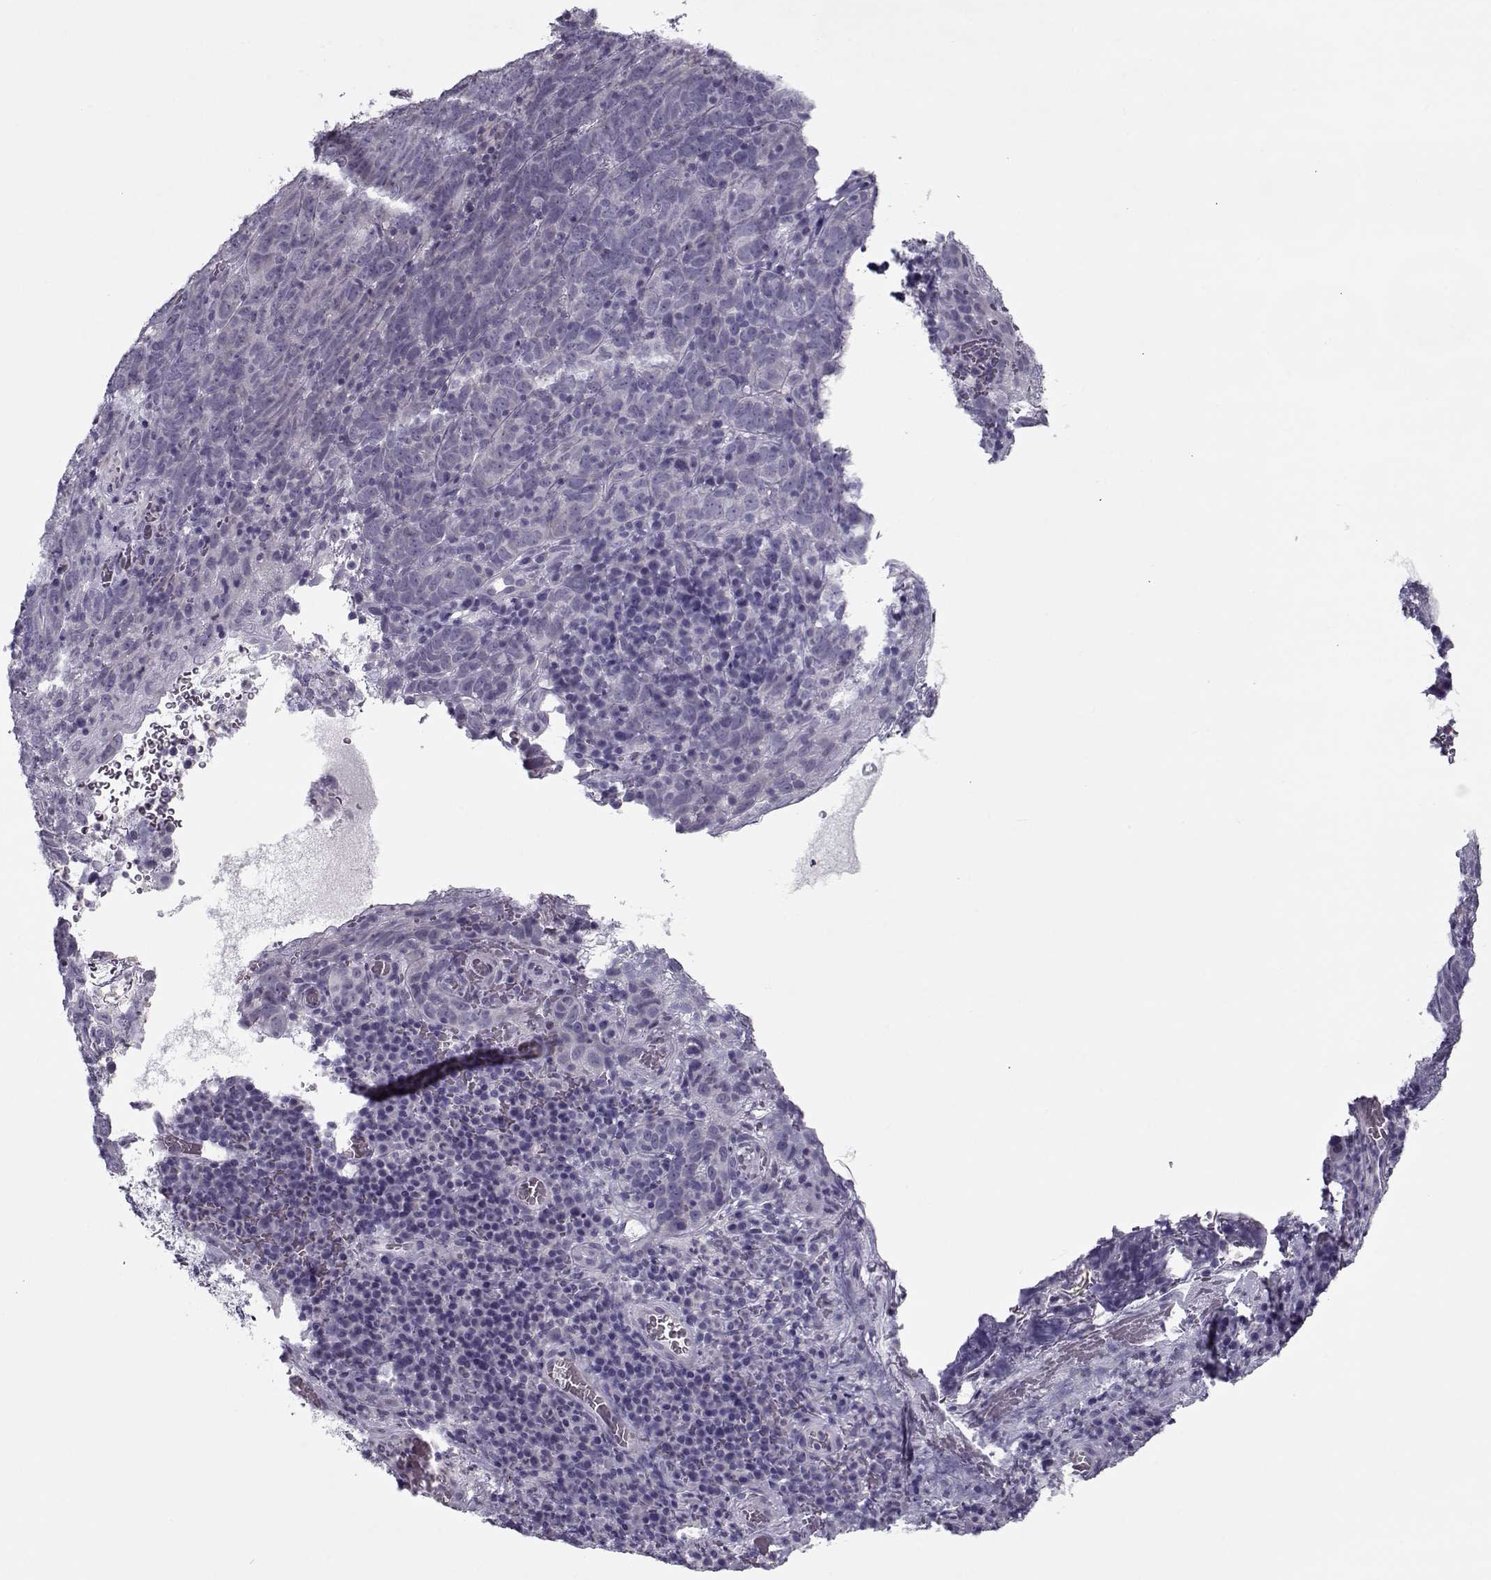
{"staining": {"intensity": "negative", "quantity": "none", "location": "none"}, "tissue": "skin cancer", "cell_type": "Tumor cells", "image_type": "cancer", "snomed": [{"axis": "morphology", "description": "Squamous cell carcinoma, NOS"}, {"axis": "topography", "description": "Skin"}, {"axis": "topography", "description": "Anal"}], "caption": "This is an IHC histopathology image of human skin cancer. There is no positivity in tumor cells.", "gene": "CIBAR1", "patient": {"sex": "female", "age": 51}}